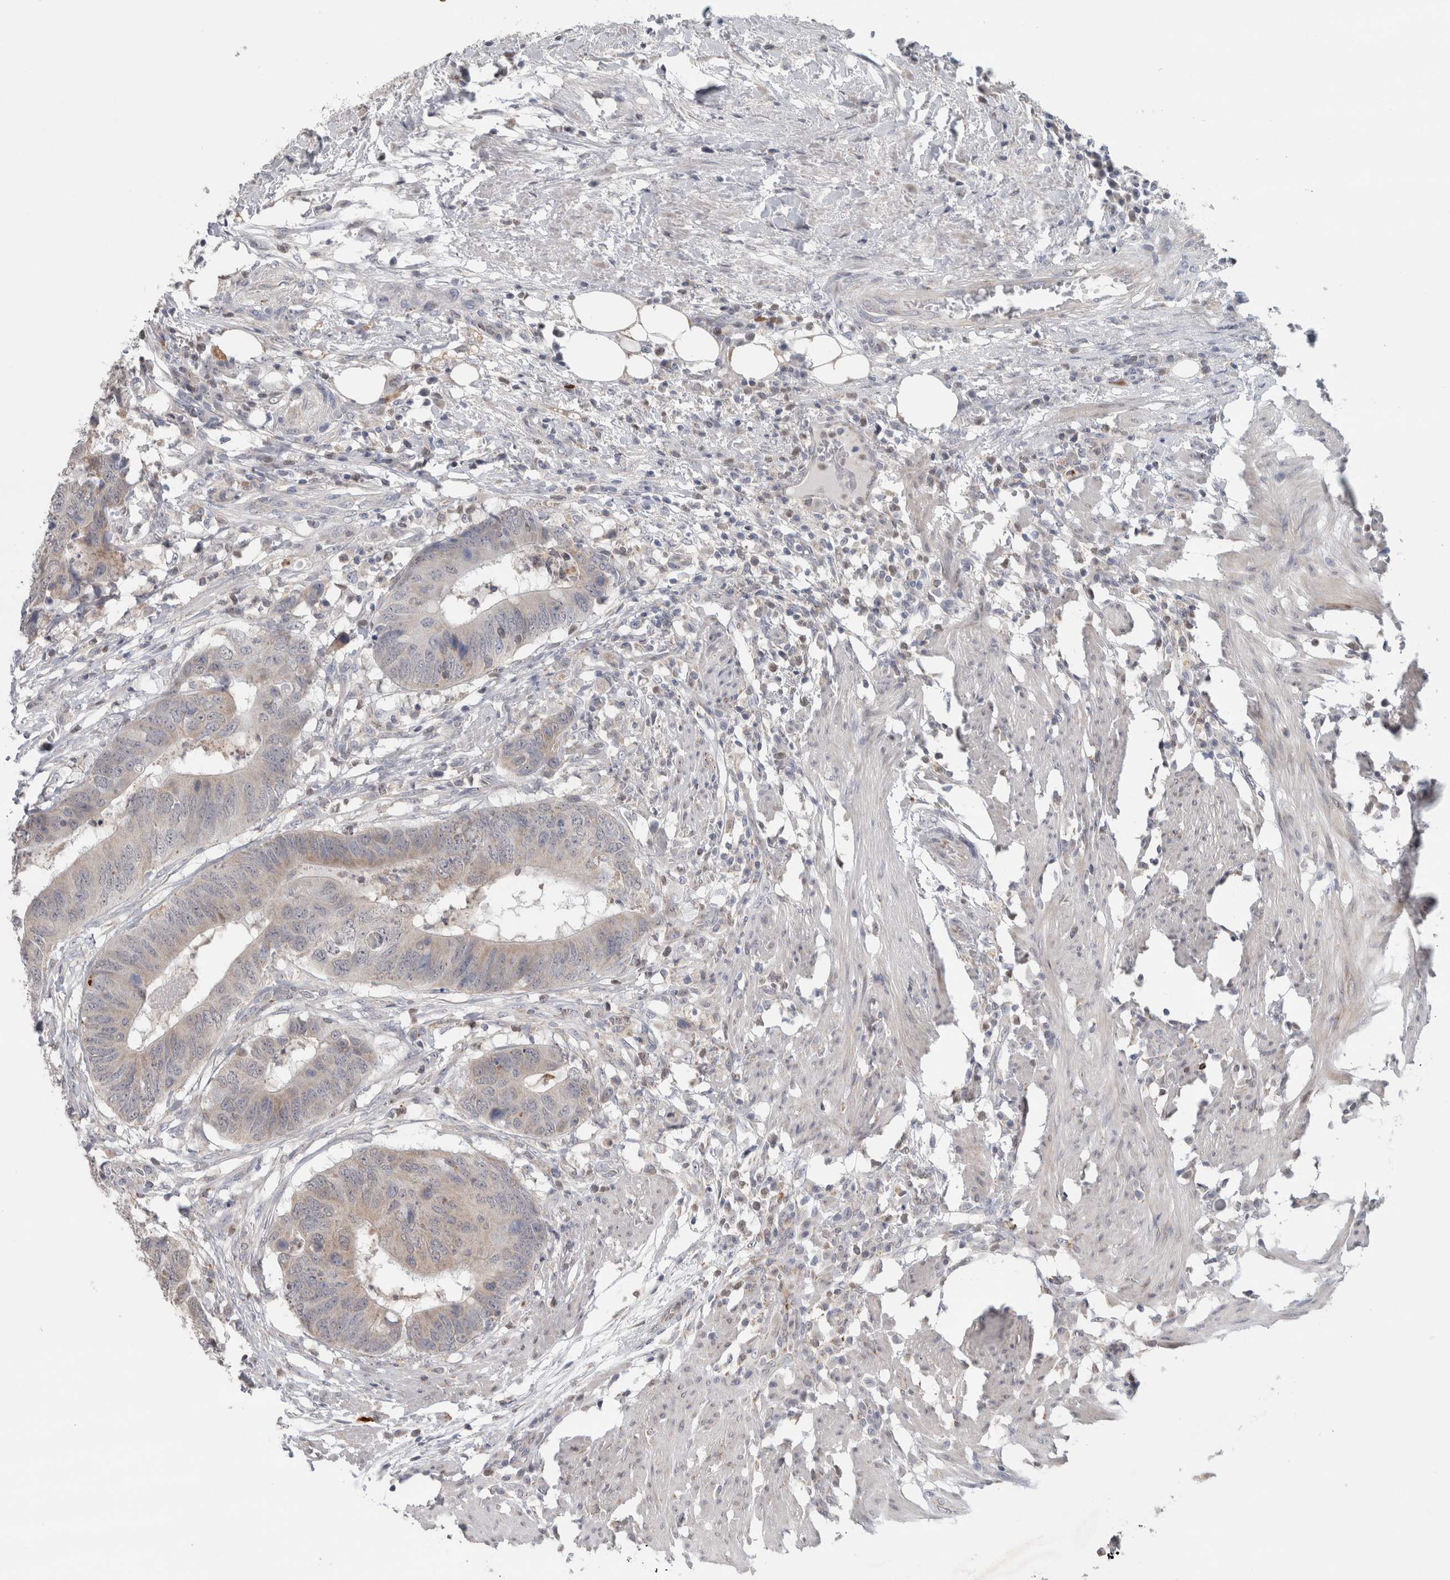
{"staining": {"intensity": "weak", "quantity": "<25%", "location": "cytoplasmic/membranous"}, "tissue": "colorectal cancer", "cell_type": "Tumor cells", "image_type": "cancer", "snomed": [{"axis": "morphology", "description": "Adenocarcinoma, NOS"}, {"axis": "topography", "description": "Colon"}], "caption": "High power microscopy photomicrograph of an IHC histopathology image of colorectal adenocarcinoma, revealing no significant positivity in tumor cells. (Brightfield microscopy of DAB IHC at high magnification).", "gene": "RAB18", "patient": {"sex": "male", "age": 56}}